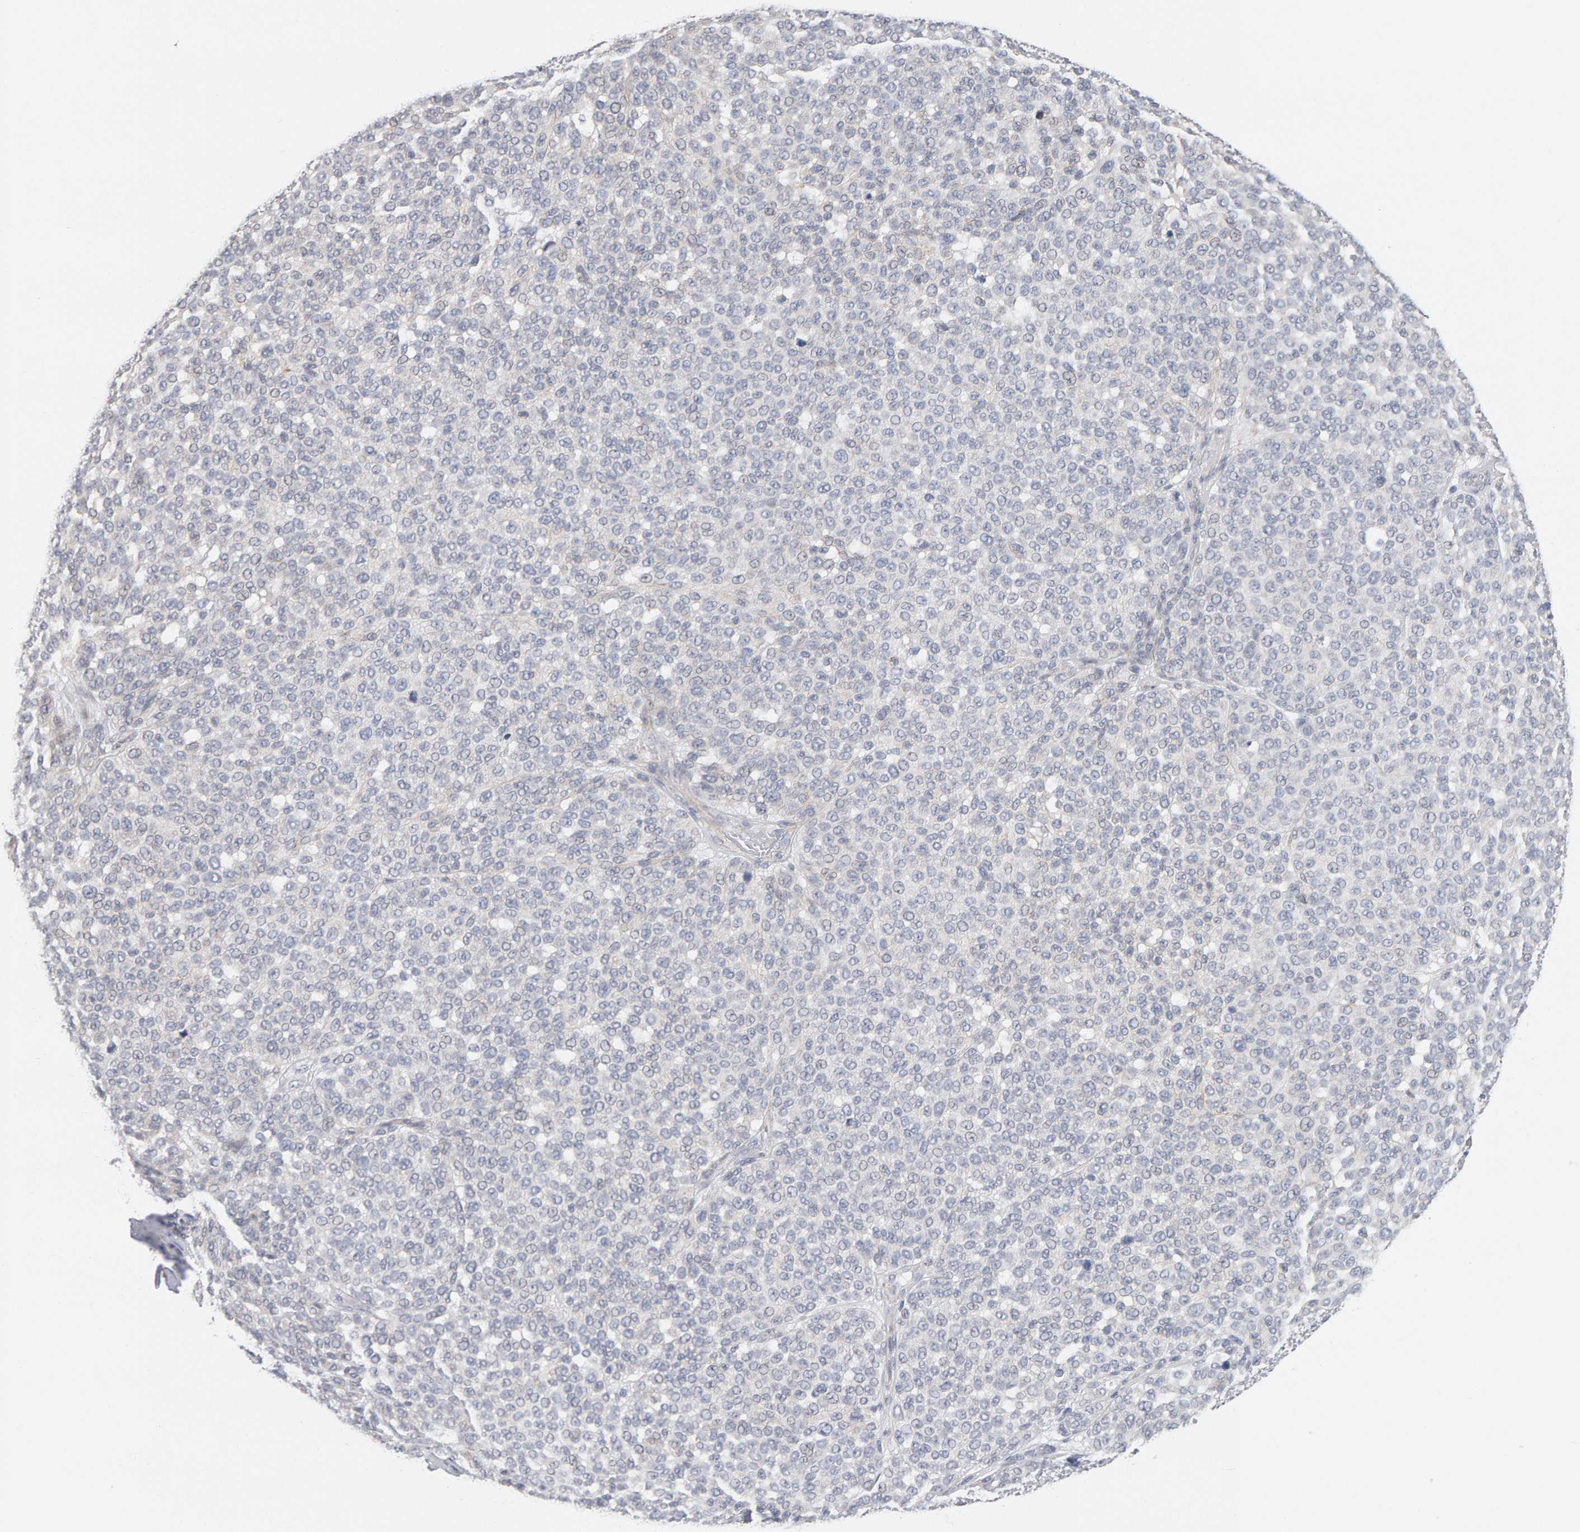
{"staining": {"intensity": "negative", "quantity": "none", "location": "none"}, "tissue": "melanoma", "cell_type": "Tumor cells", "image_type": "cancer", "snomed": [{"axis": "morphology", "description": "Malignant melanoma, NOS"}, {"axis": "topography", "description": "Skin"}], "caption": "High power microscopy photomicrograph of an immunohistochemistry histopathology image of melanoma, revealing no significant positivity in tumor cells.", "gene": "HNF4A", "patient": {"sex": "male", "age": 59}}